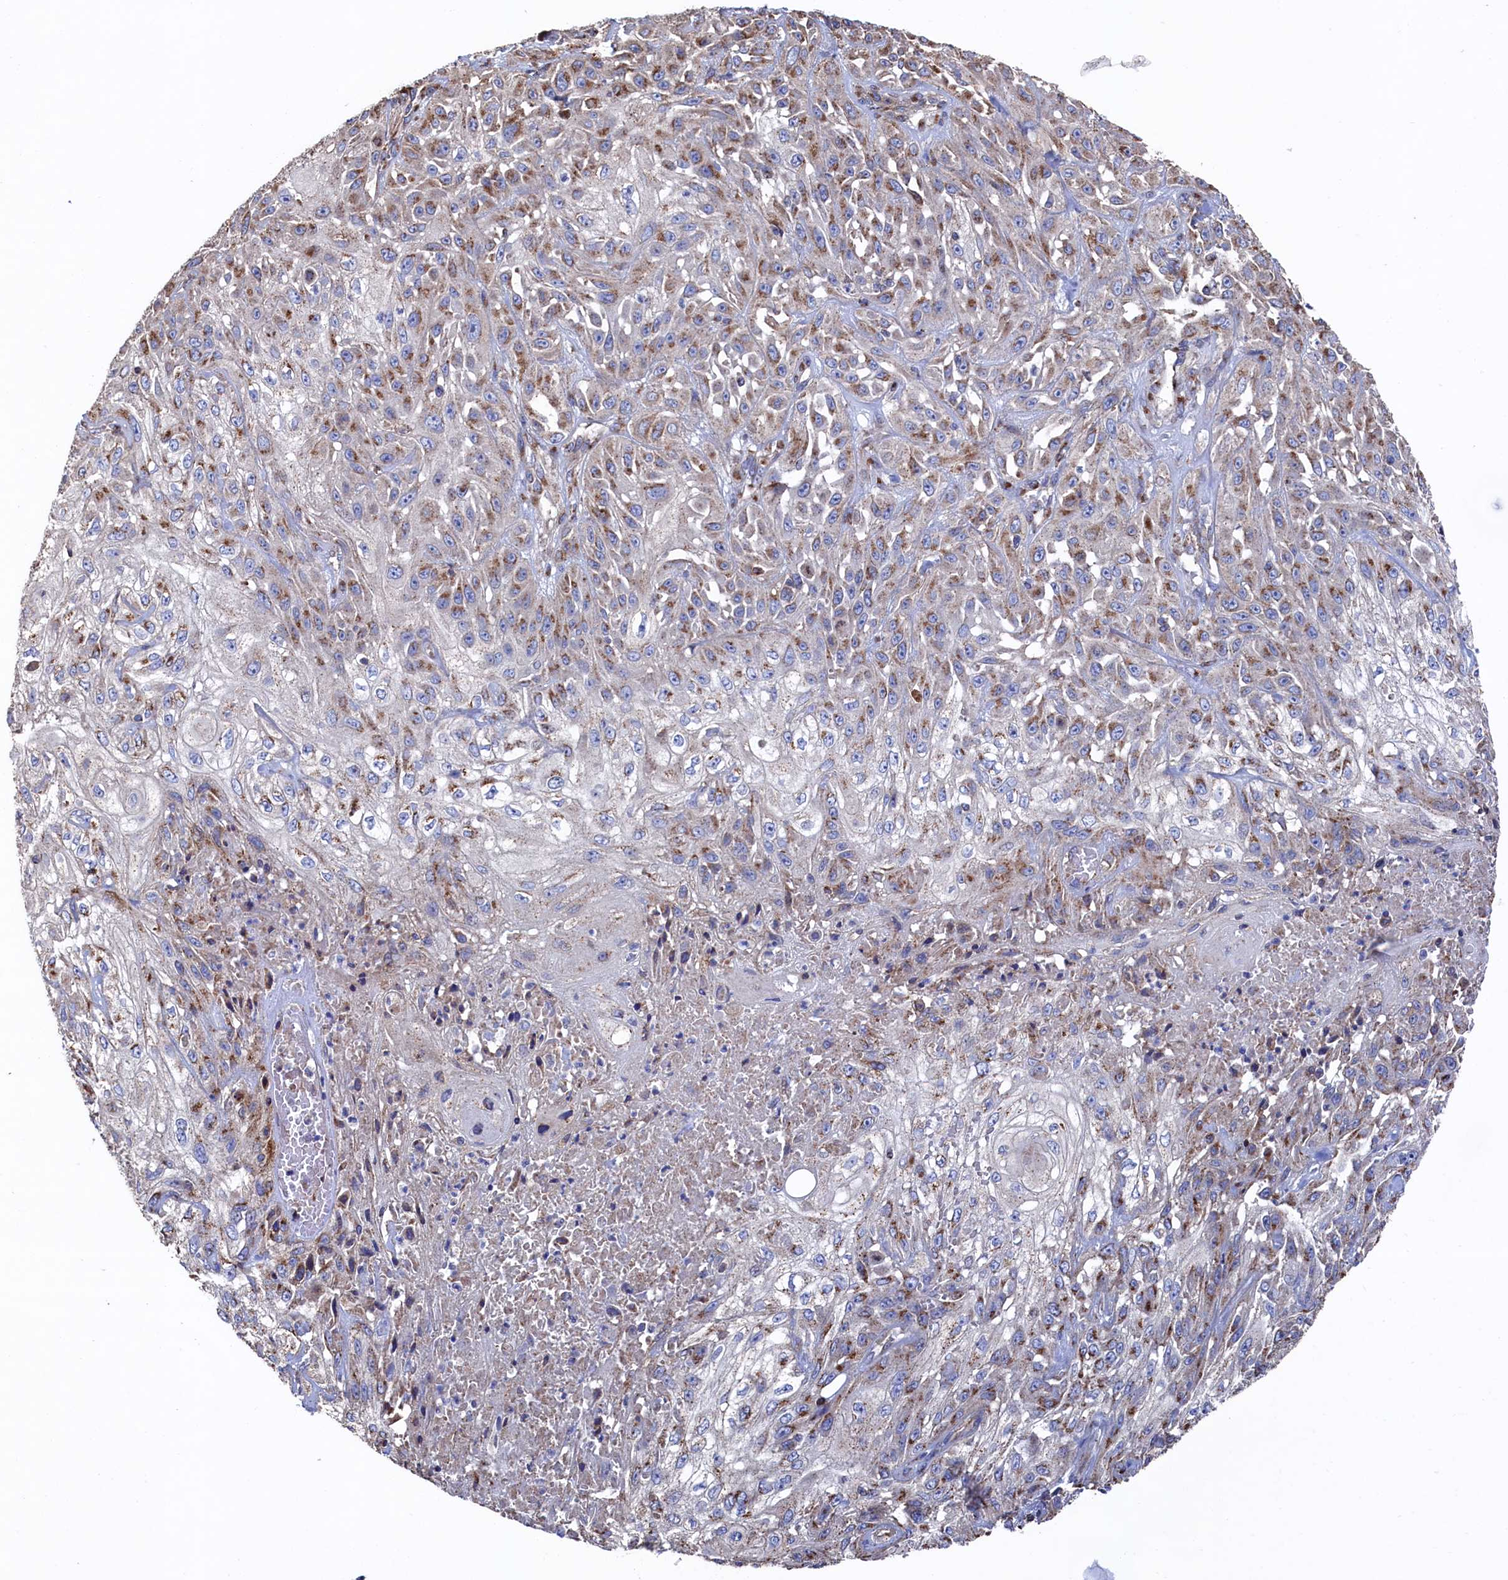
{"staining": {"intensity": "moderate", "quantity": ">75%", "location": "cytoplasmic/membranous"}, "tissue": "skin cancer", "cell_type": "Tumor cells", "image_type": "cancer", "snomed": [{"axis": "morphology", "description": "Squamous cell carcinoma, NOS"}, {"axis": "morphology", "description": "Squamous cell carcinoma, metastatic, NOS"}, {"axis": "topography", "description": "Skin"}, {"axis": "topography", "description": "Lymph node"}], "caption": "Immunohistochemistry (DAB (3,3'-diaminobenzidine)) staining of human skin cancer reveals moderate cytoplasmic/membranous protein positivity in approximately >75% of tumor cells. The staining was performed using DAB (3,3'-diaminobenzidine), with brown indicating positive protein expression. Nuclei are stained blue with hematoxylin.", "gene": "PRRC1", "patient": {"sex": "male", "age": 75}}